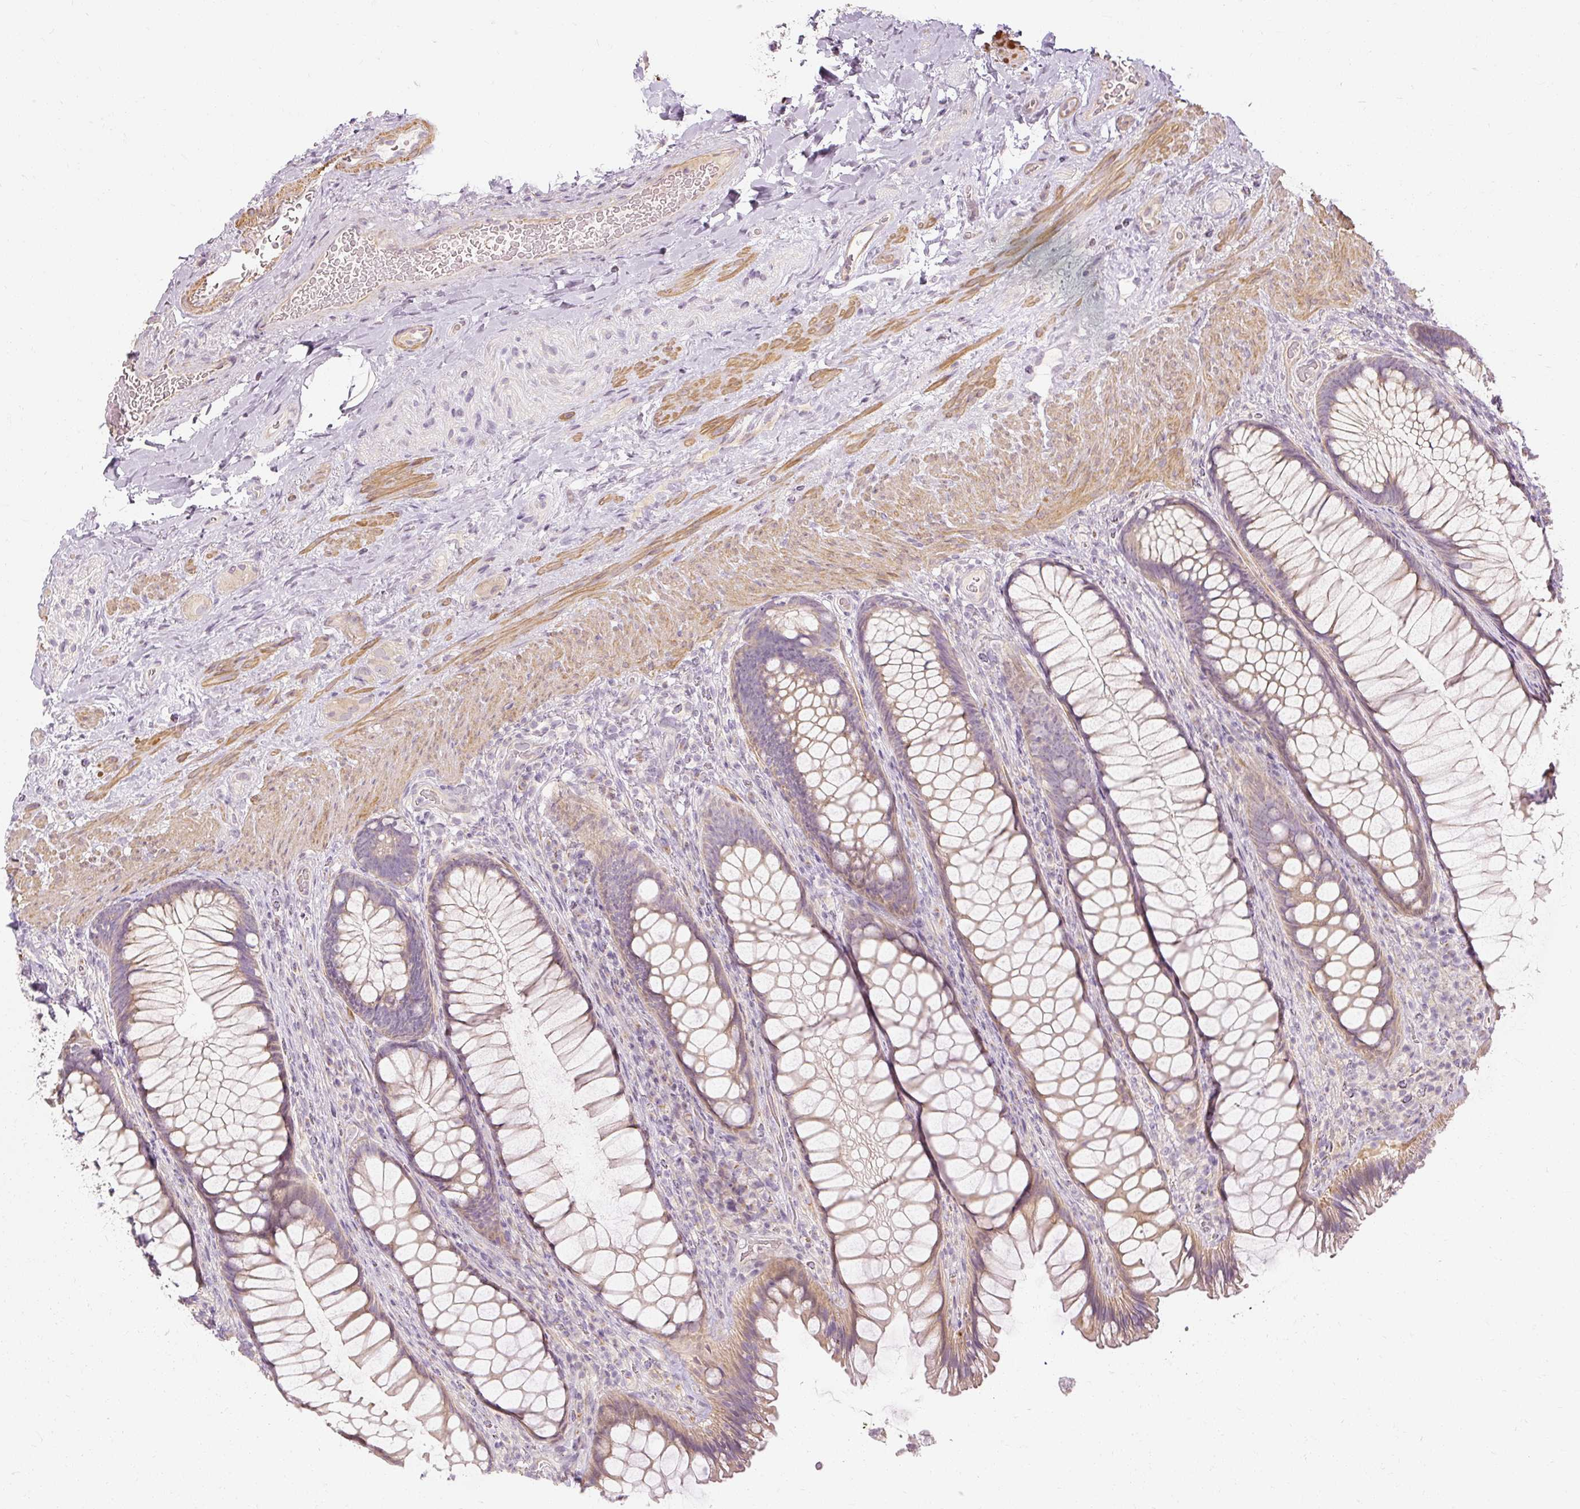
{"staining": {"intensity": "weak", "quantity": ">75%", "location": "cytoplasmic/membranous"}, "tissue": "rectum", "cell_type": "Glandular cells", "image_type": "normal", "snomed": [{"axis": "morphology", "description": "Normal tissue, NOS"}, {"axis": "topography", "description": "Rectum"}], "caption": "Rectum stained with a brown dye reveals weak cytoplasmic/membranous positive staining in approximately >75% of glandular cells.", "gene": "CAPN3", "patient": {"sex": "male", "age": 53}}